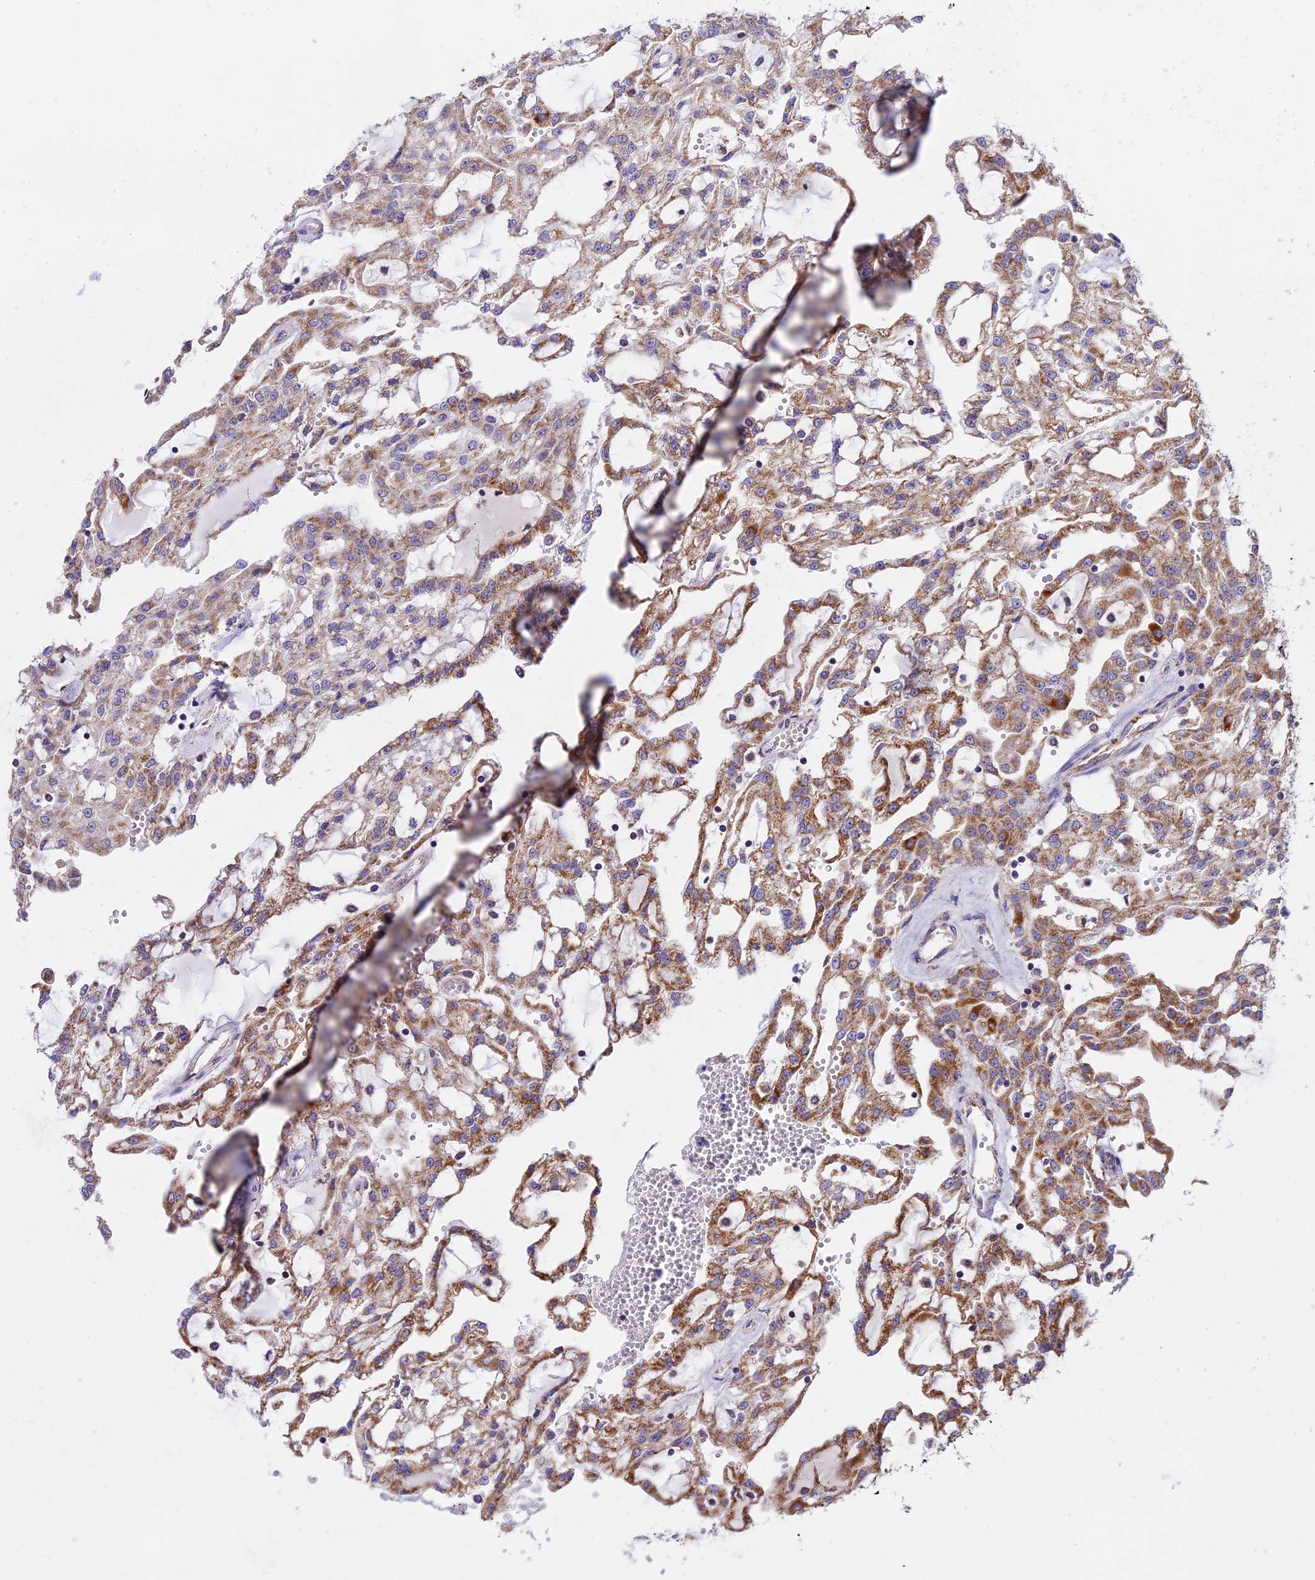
{"staining": {"intensity": "moderate", "quantity": ">75%", "location": "cytoplasmic/membranous"}, "tissue": "renal cancer", "cell_type": "Tumor cells", "image_type": "cancer", "snomed": [{"axis": "morphology", "description": "Adenocarcinoma, NOS"}, {"axis": "topography", "description": "Kidney"}], "caption": "A high-resolution image shows immunohistochemistry (IHC) staining of renal cancer, which reveals moderate cytoplasmic/membranous expression in about >75% of tumor cells.", "gene": "MRPS34", "patient": {"sex": "male", "age": 63}}